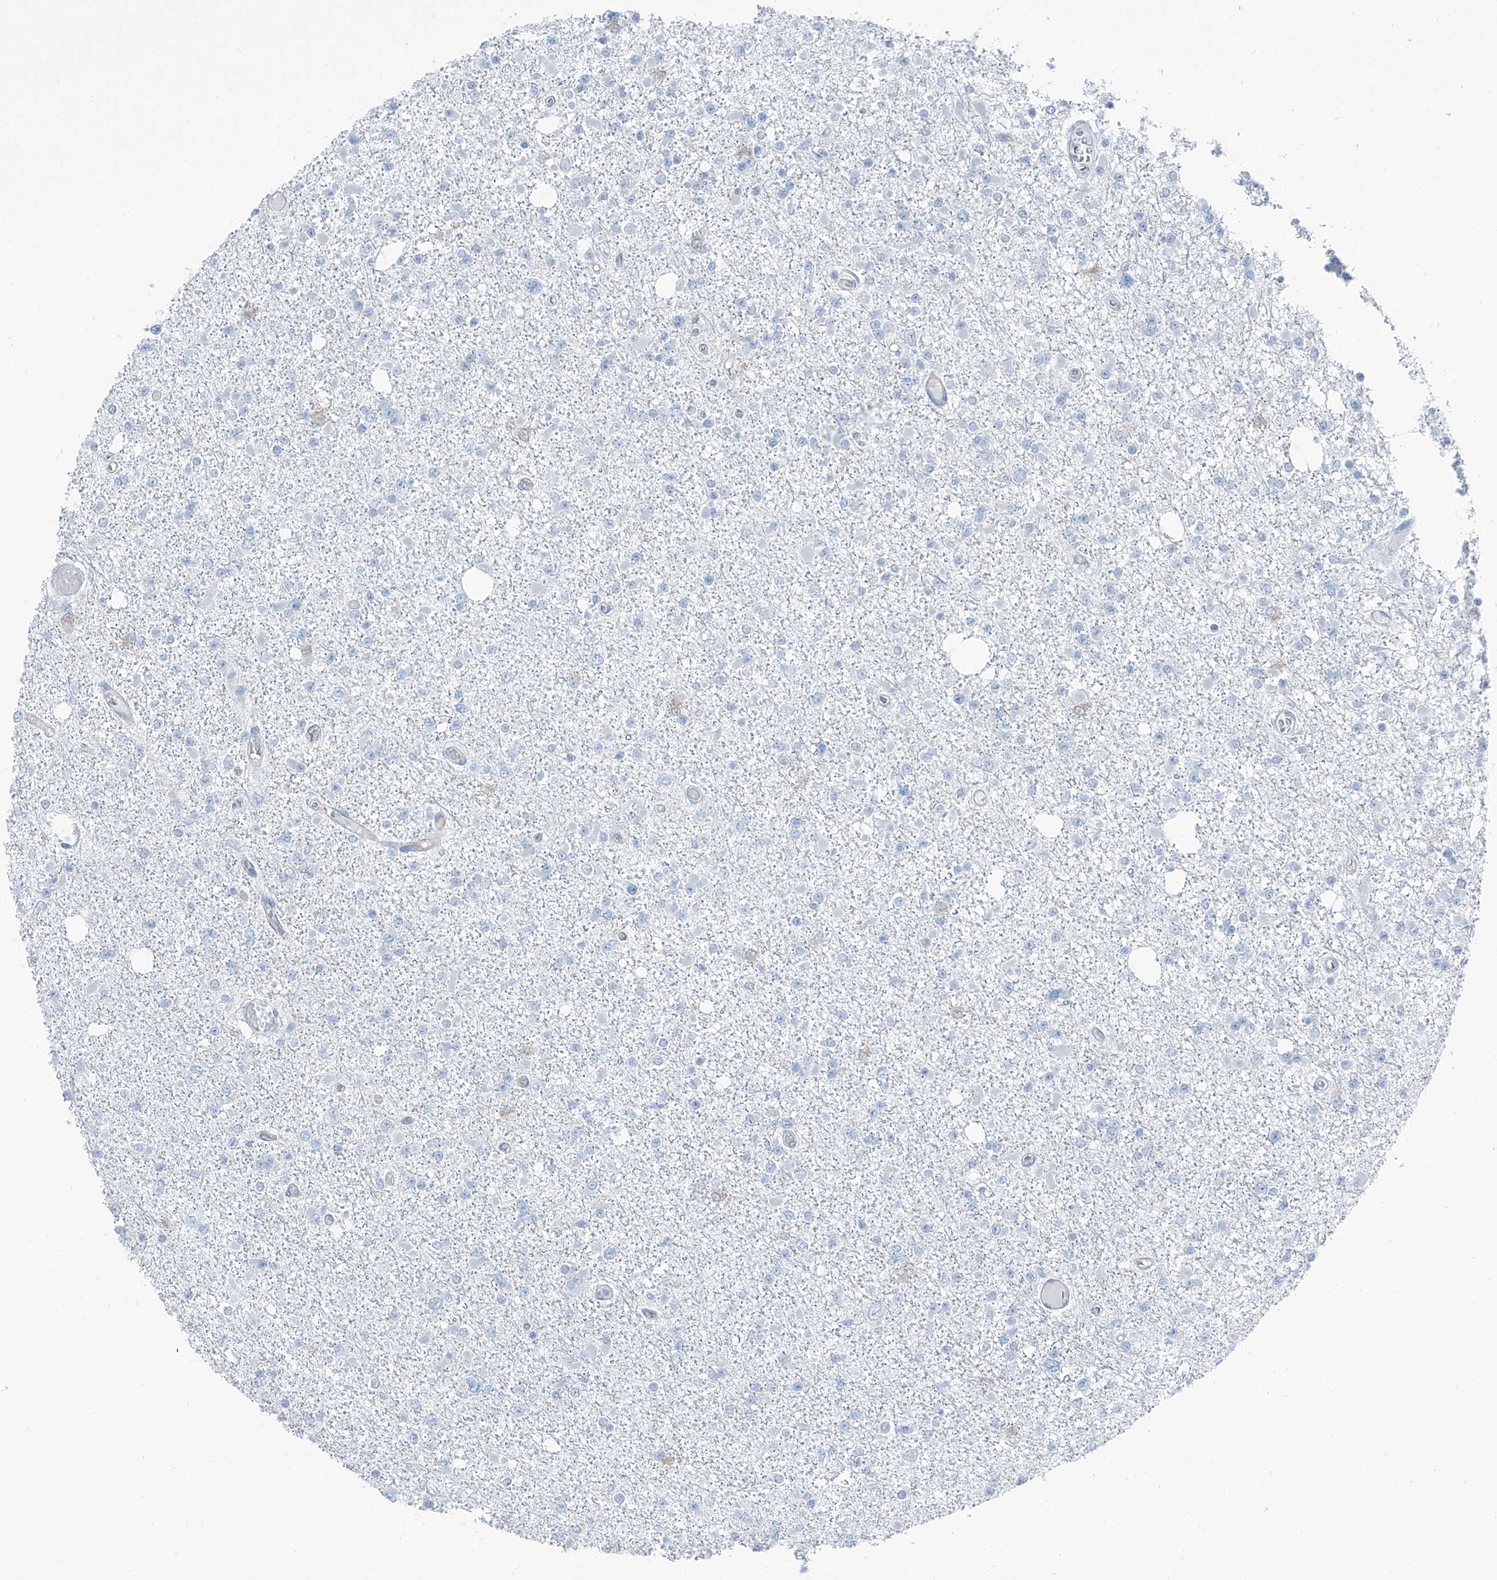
{"staining": {"intensity": "negative", "quantity": "none", "location": "none"}, "tissue": "glioma", "cell_type": "Tumor cells", "image_type": "cancer", "snomed": [{"axis": "morphology", "description": "Glioma, malignant, Low grade"}, {"axis": "topography", "description": "Brain"}], "caption": "Human glioma stained for a protein using immunohistochemistry displays no staining in tumor cells.", "gene": "RGN", "patient": {"sex": "female", "age": 22}}